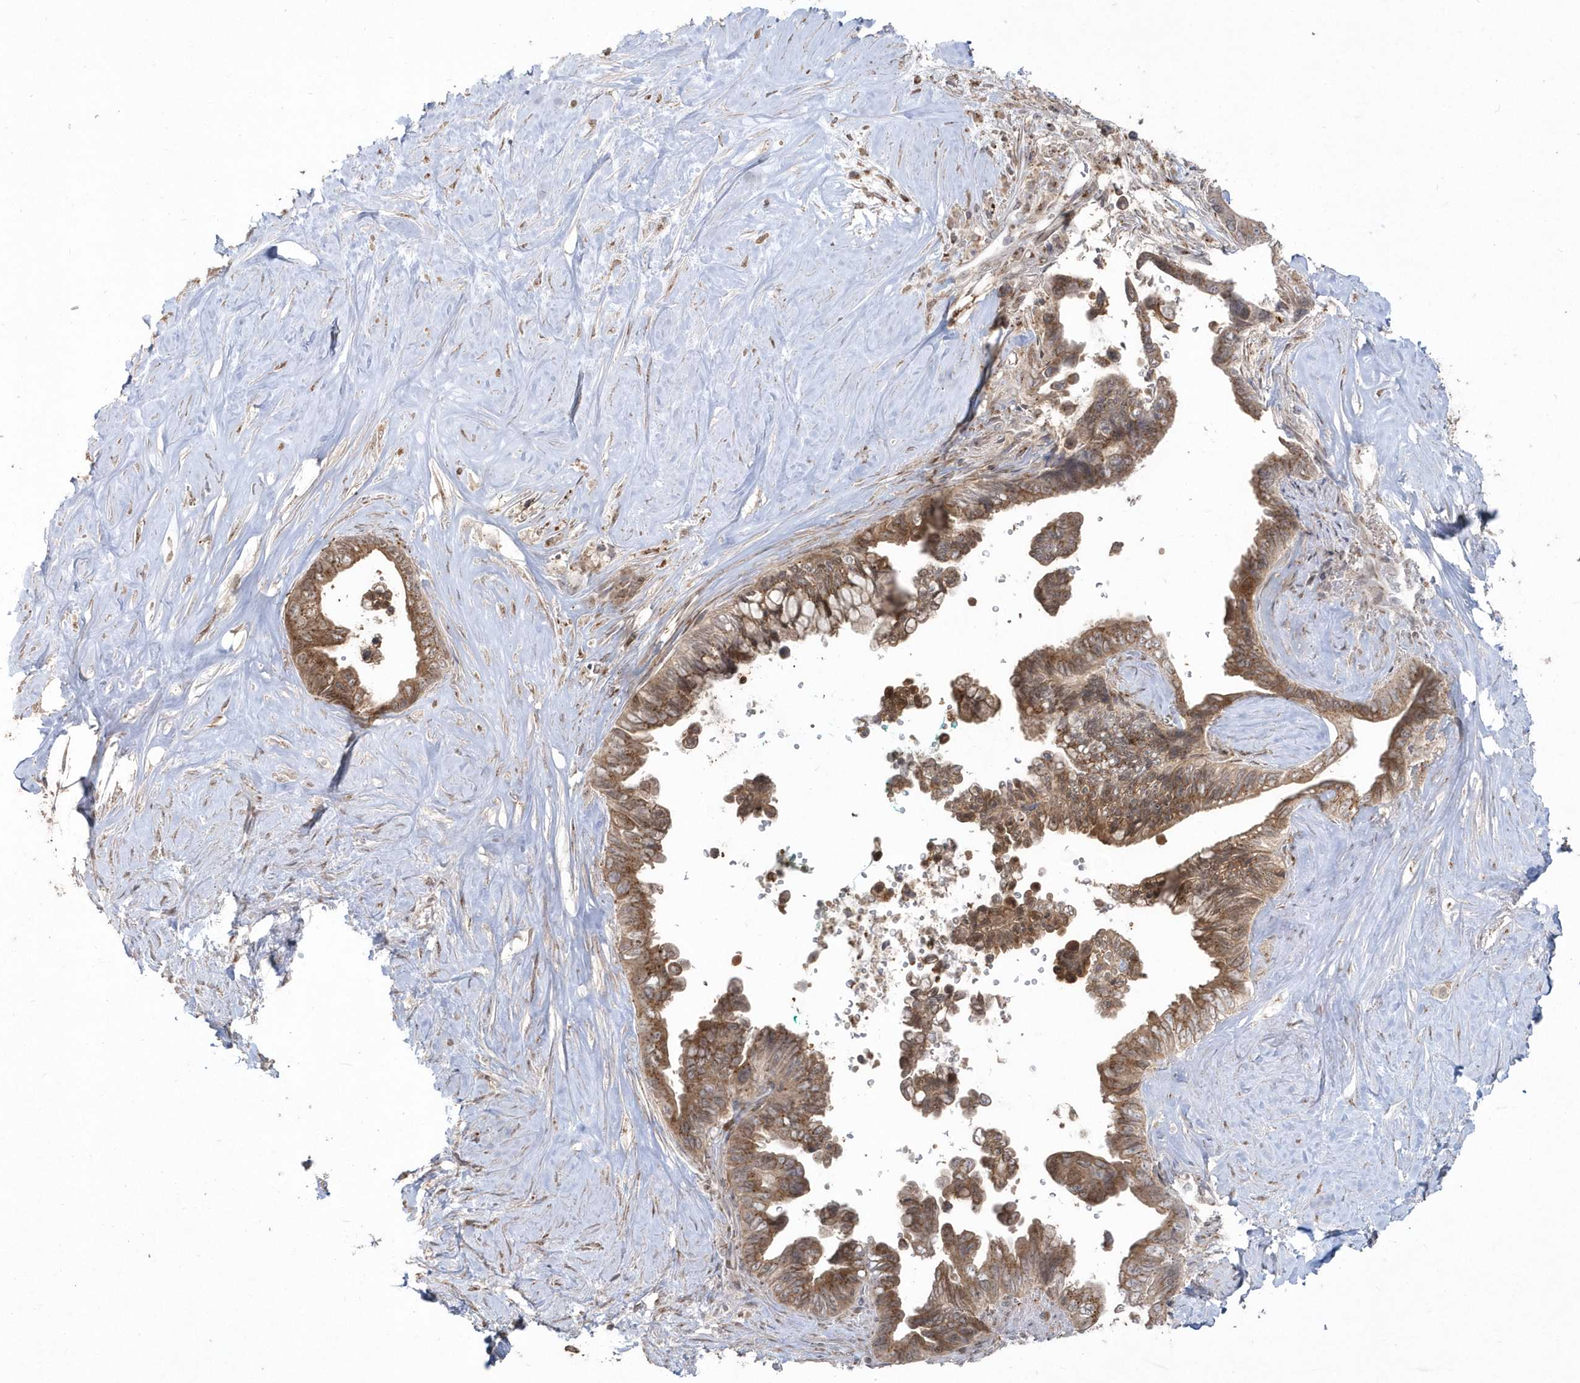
{"staining": {"intensity": "moderate", "quantity": ">75%", "location": "cytoplasmic/membranous"}, "tissue": "pancreatic cancer", "cell_type": "Tumor cells", "image_type": "cancer", "snomed": [{"axis": "morphology", "description": "Adenocarcinoma, NOS"}, {"axis": "topography", "description": "Pancreas"}], "caption": "A histopathology image of adenocarcinoma (pancreatic) stained for a protein reveals moderate cytoplasmic/membranous brown staining in tumor cells.", "gene": "GEMIN6", "patient": {"sex": "female", "age": 72}}